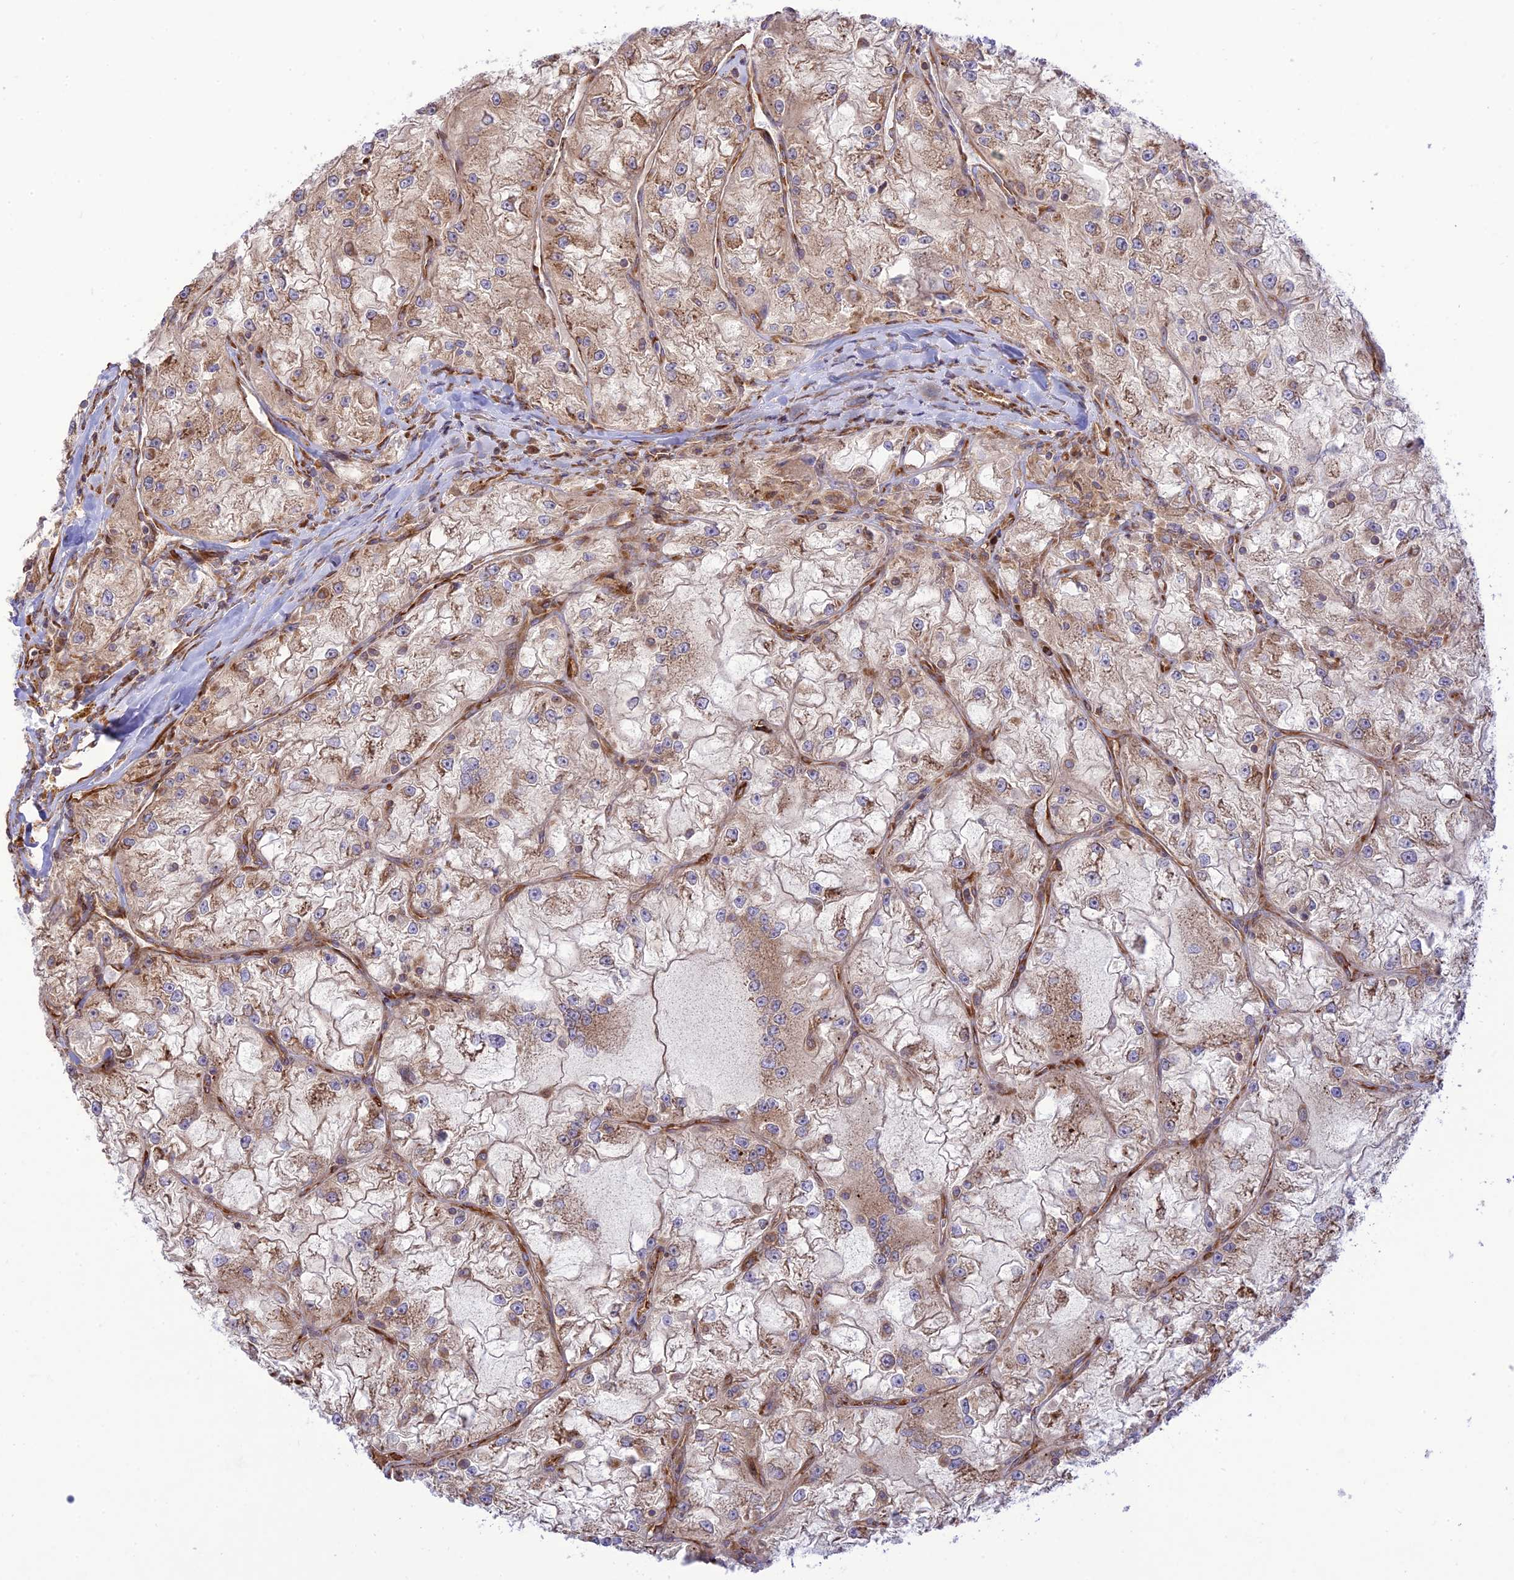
{"staining": {"intensity": "moderate", "quantity": ">75%", "location": "cytoplasmic/membranous"}, "tissue": "renal cancer", "cell_type": "Tumor cells", "image_type": "cancer", "snomed": [{"axis": "morphology", "description": "Adenocarcinoma, NOS"}, {"axis": "topography", "description": "Kidney"}], "caption": "This is an image of immunohistochemistry (IHC) staining of renal cancer, which shows moderate staining in the cytoplasmic/membranous of tumor cells.", "gene": "PIMREG", "patient": {"sex": "female", "age": 72}}